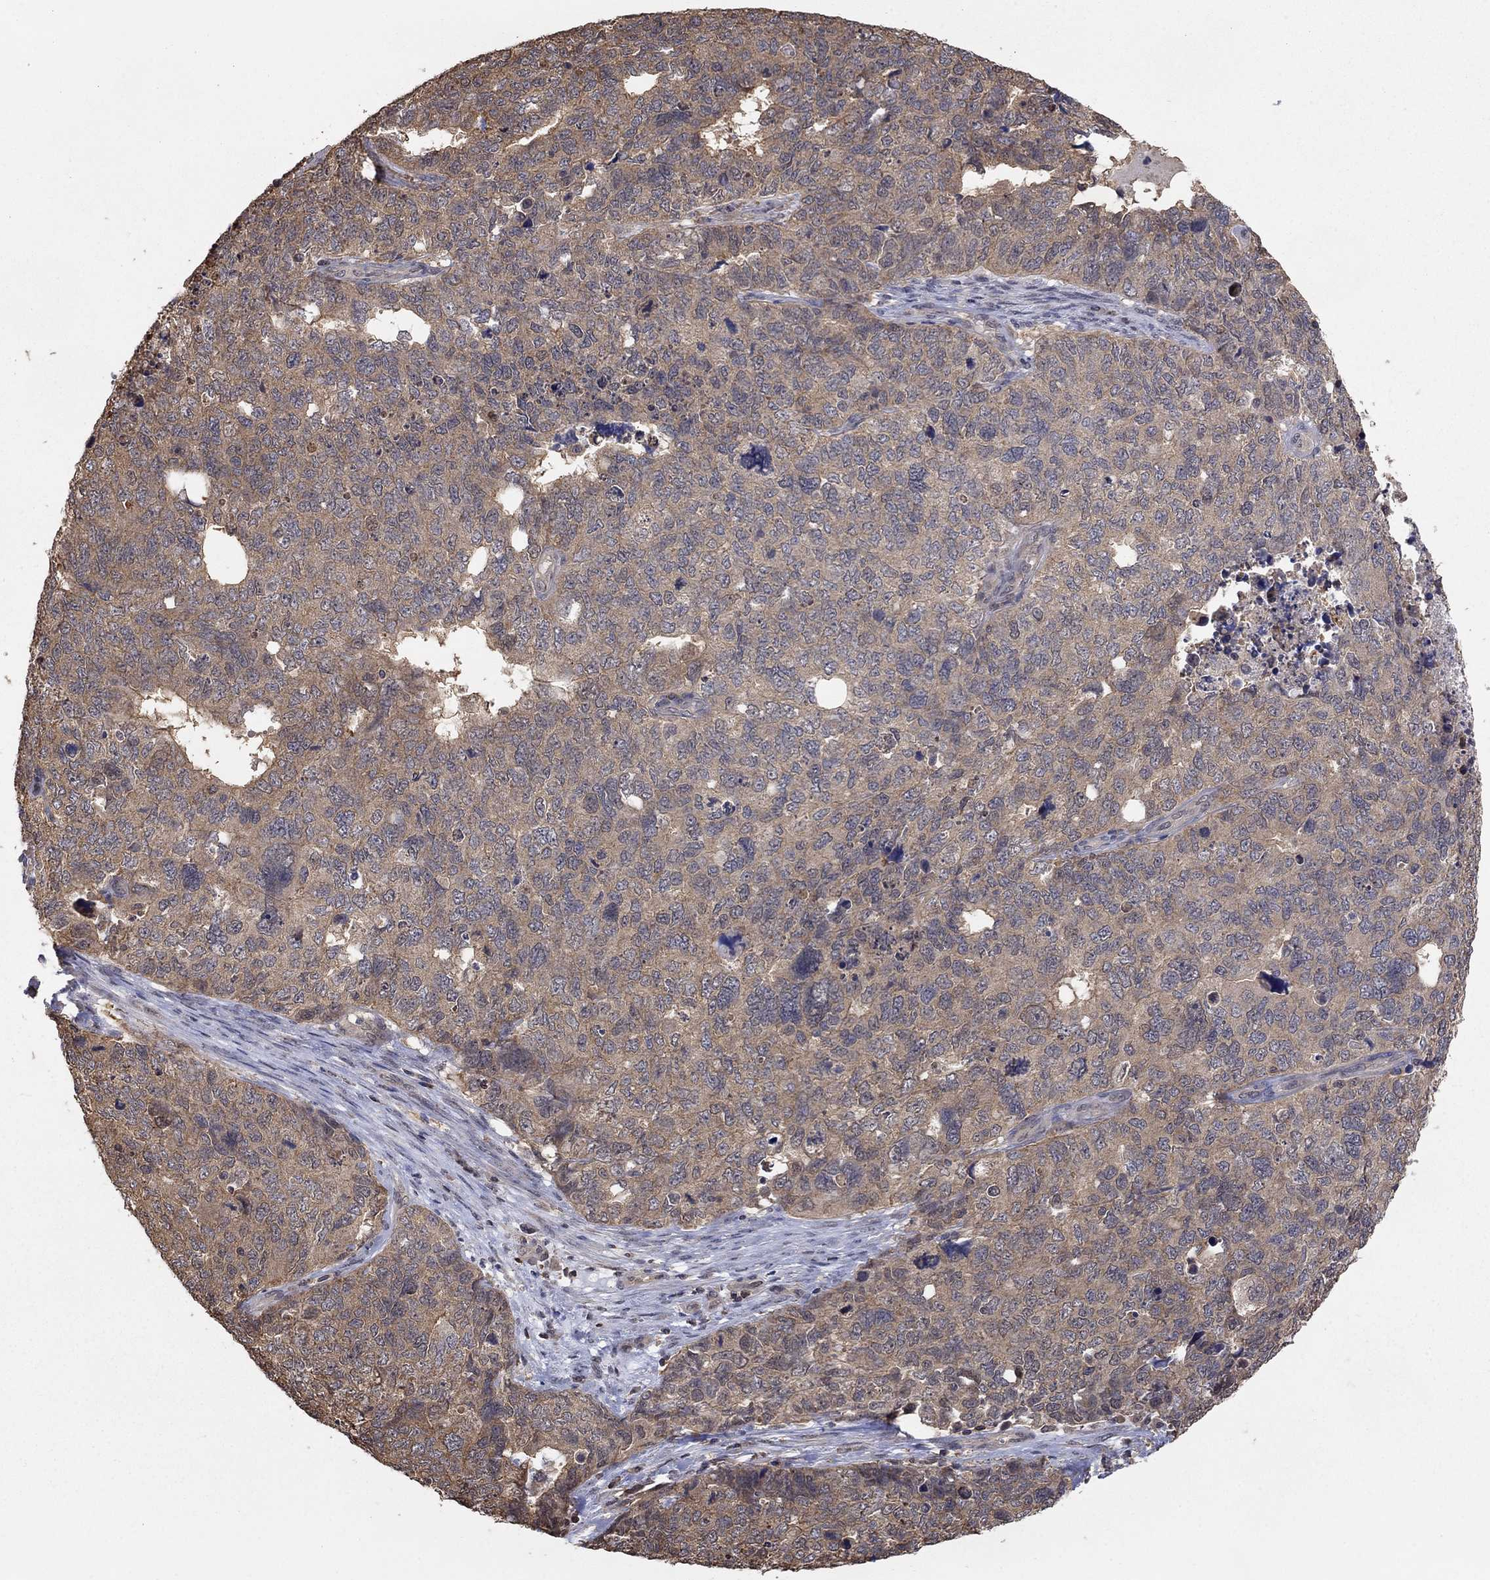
{"staining": {"intensity": "moderate", "quantity": "<25%", "location": "cytoplasmic/membranous"}, "tissue": "cervical cancer", "cell_type": "Tumor cells", "image_type": "cancer", "snomed": [{"axis": "morphology", "description": "Squamous cell carcinoma, NOS"}, {"axis": "topography", "description": "Cervix"}], "caption": "Cervical cancer (squamous cell carcinoma) stained for a protein (brown) reveals moderate cytoplasmic/membranous positive staining in approximately <25% of tumor cells.", "gene": "RNF114", "patient": {"sex": "female", "age": 63}}